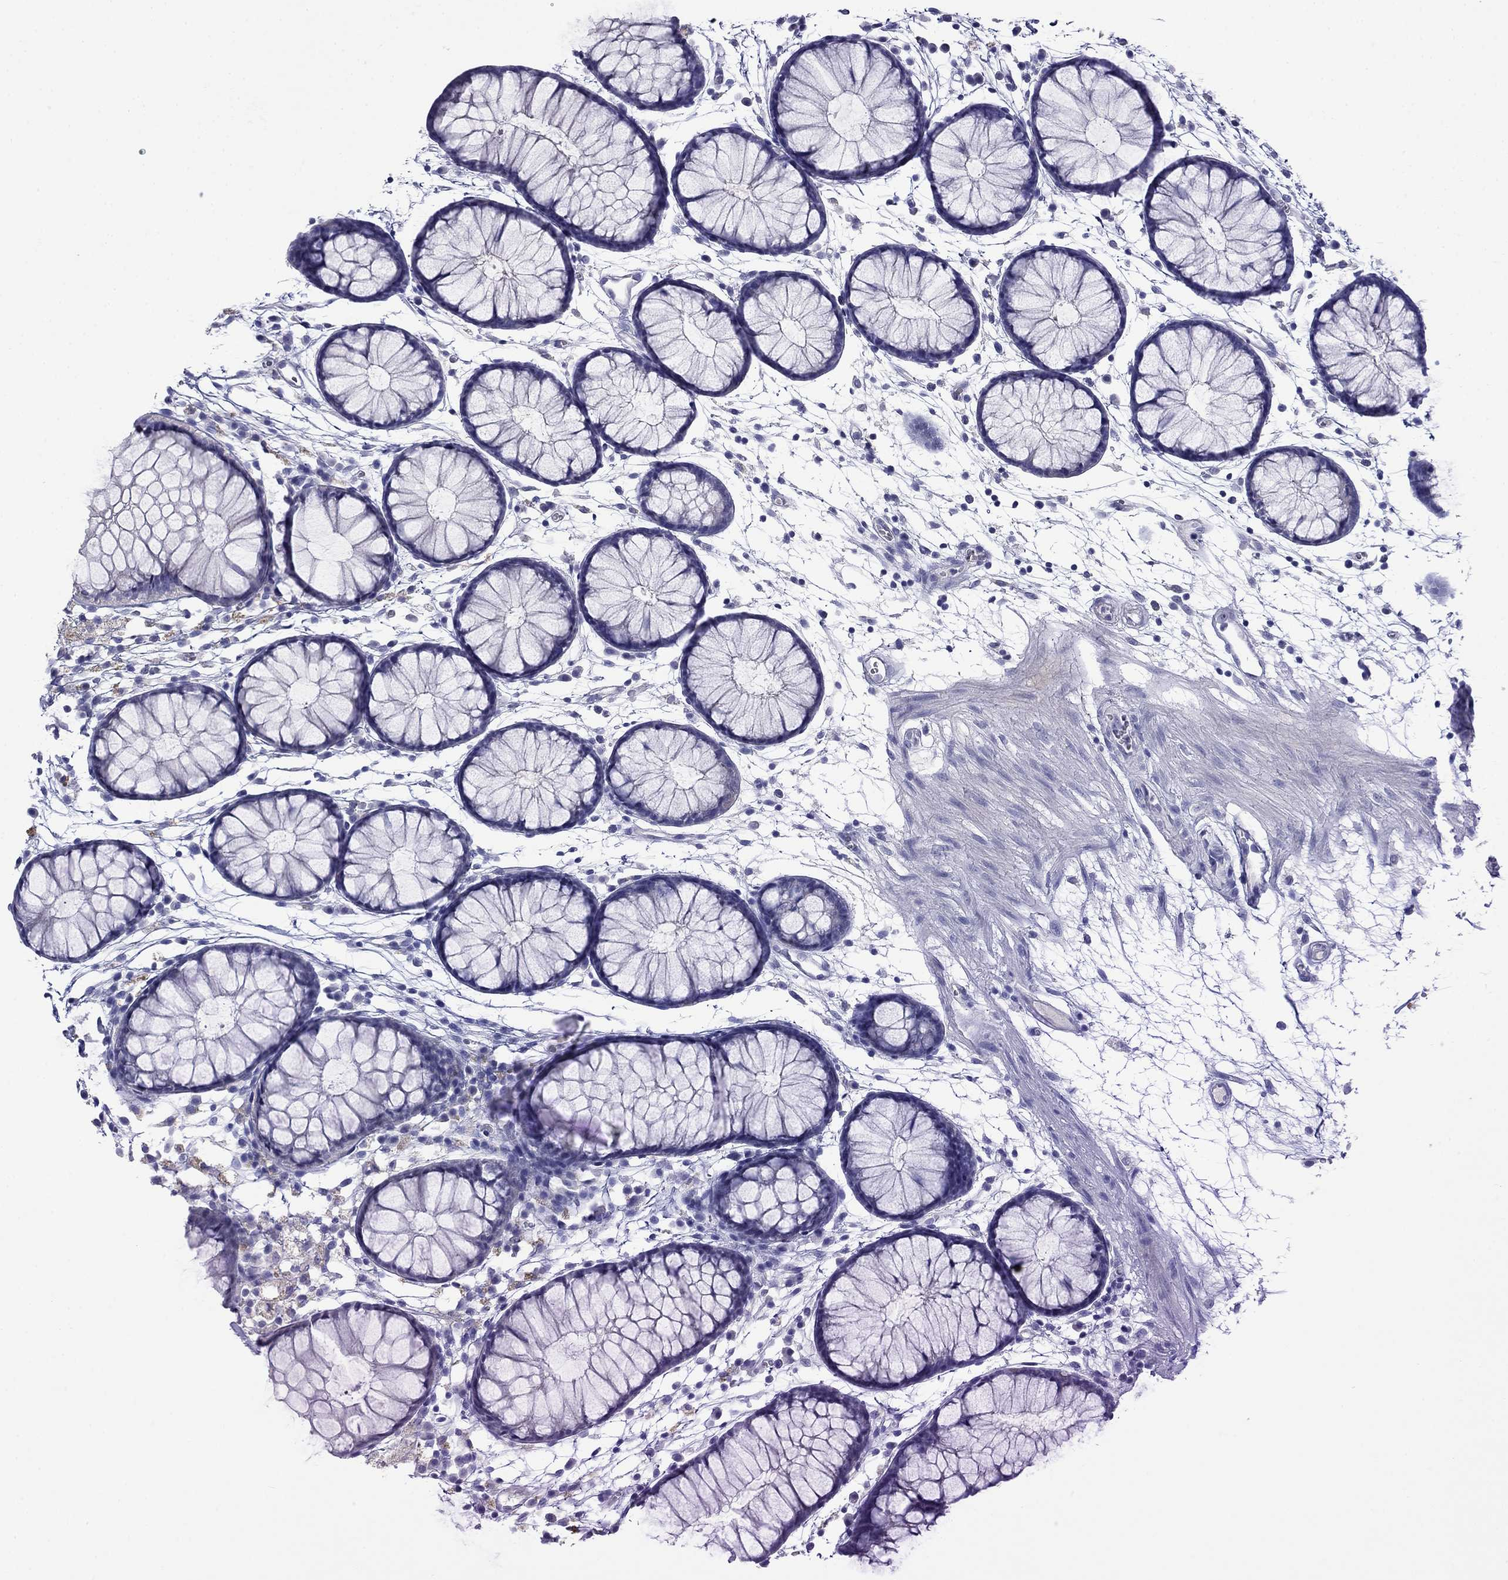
{"staining": {"intensity": "negative", "quantity": "none", "location": "none"}, "tissue": "colon", "cell_type": "Endothelial cells", "image_type": "normal", "snomed": [{"axis": "morphology", "description": "Normal tissue, NOS"}, {"axis": "morphology", "description": "Adenocarcinoma, NOS"}, {"axis": "topography", "description": "Colon"}], "caption": "Image shows no protein positivity in endothelial cells of normal colon.", "gene": "MYO15A", "patient": {"sex": "male", "age": 65}}